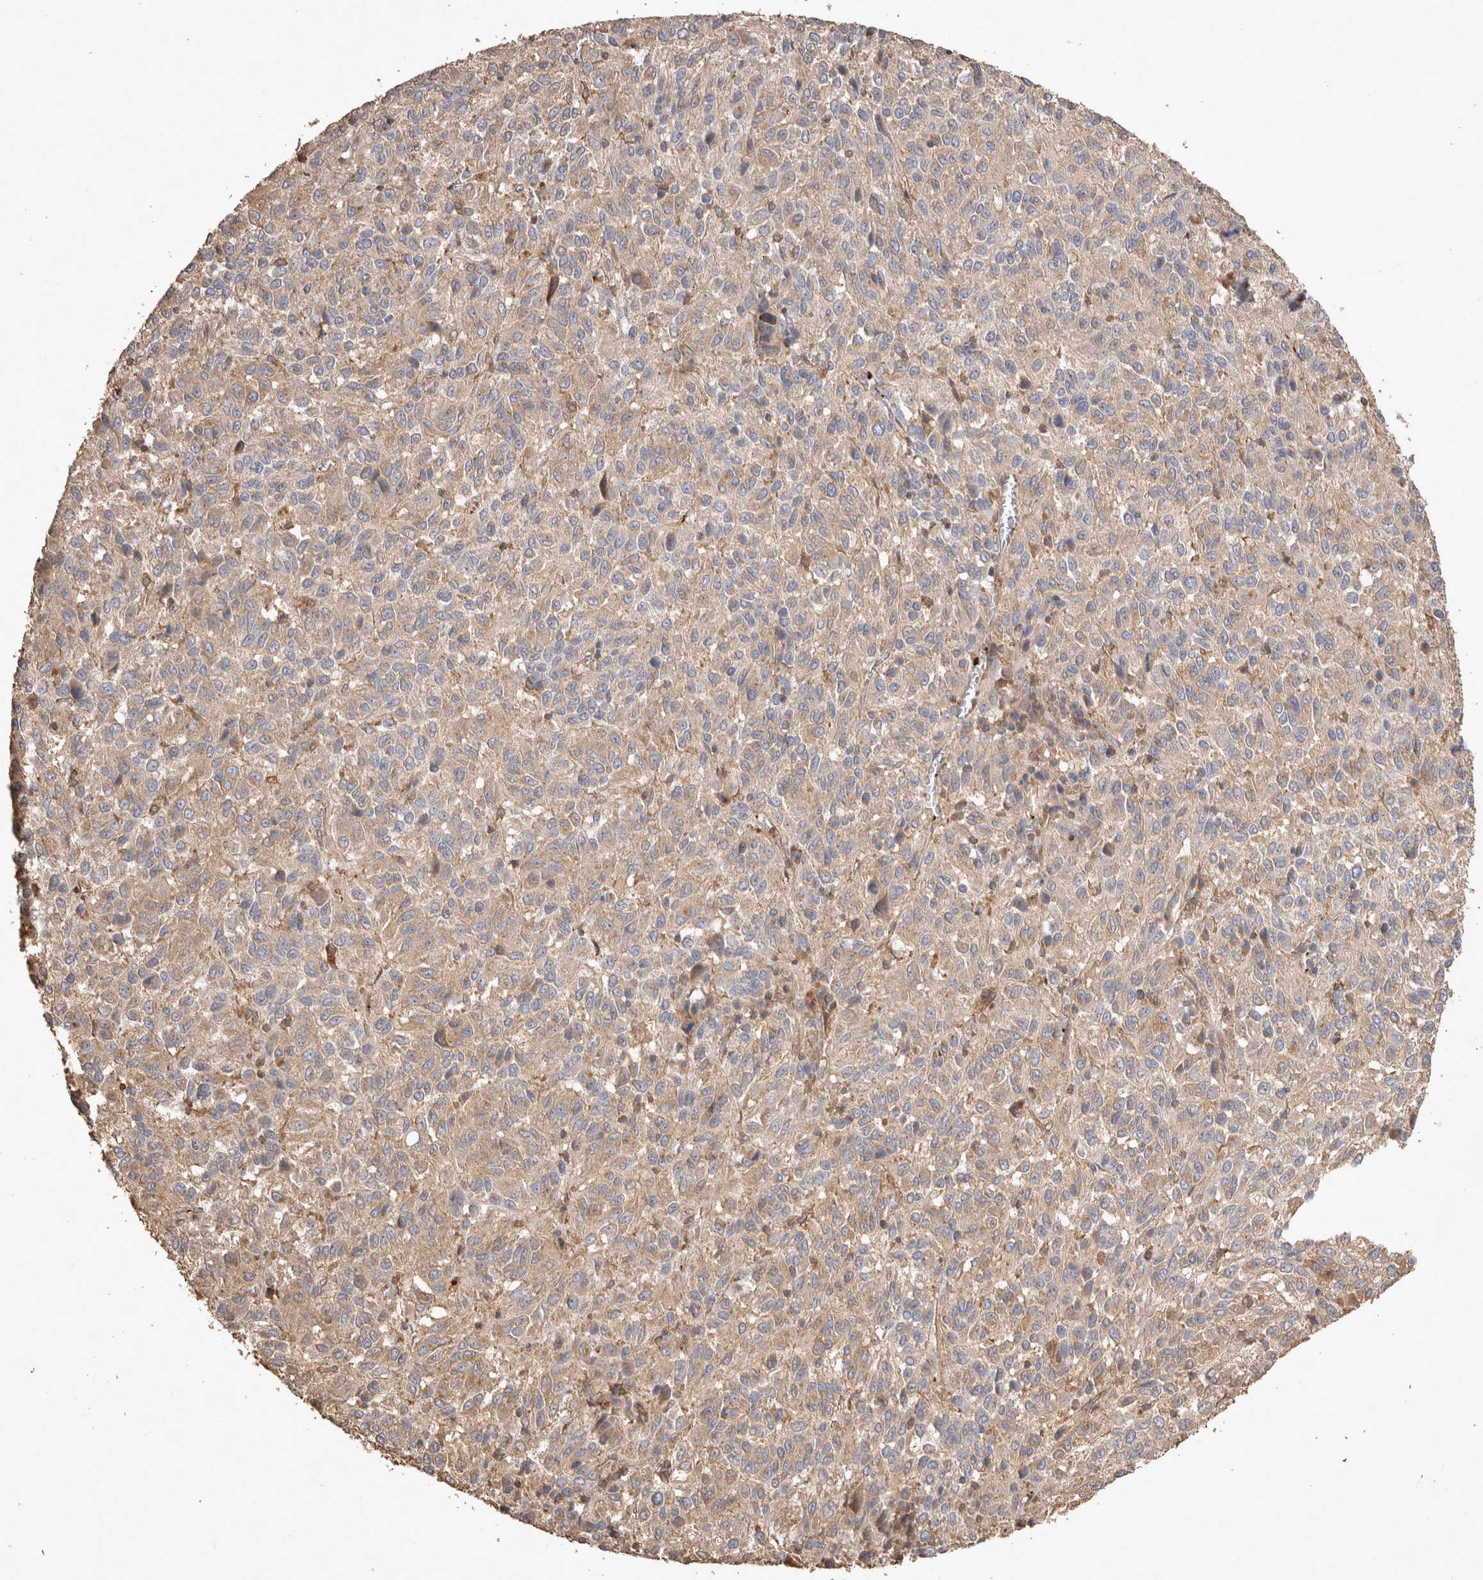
{"staining": {"intensity": "weak", "quantity": "25%-75%", "location": "cytoplasmic/membranous"}, "tissue": "melanoma", "cell_type": "Tumor cells", "image_type": "cancer", "snomed": [{"axis": "morphology", "description": "Malignant melanoma, Metastatic site"}, {"axis": "topography", "description": "Lung"}], "caption": "Malignant melanoma (metastatic site) stained with a protein marker shows weak staining in tumor cells.", "gene": "SNX31", "patient": {"sex": "male", "age": 64}}